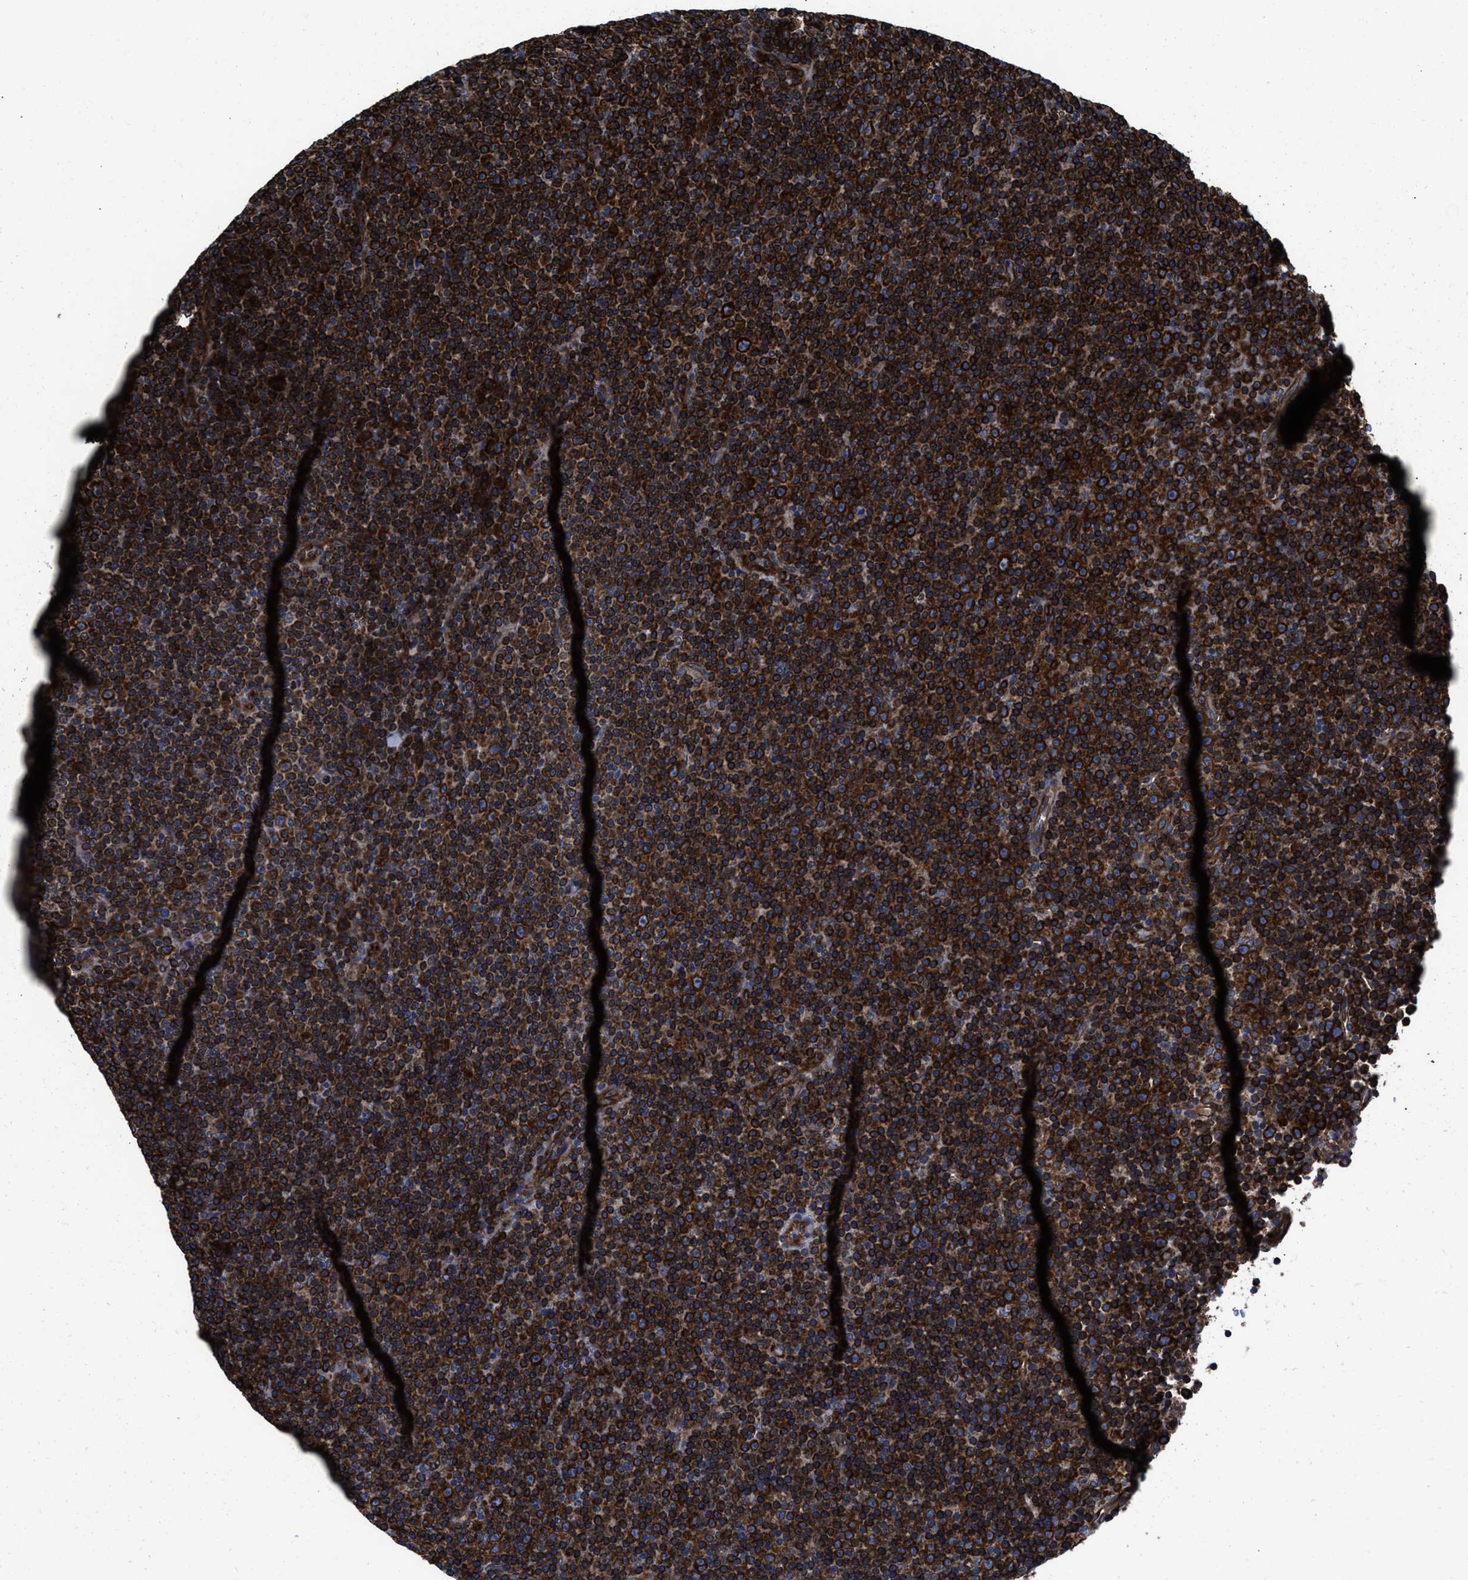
{"staining": {"intensity": "strong", "quantity": ">75%", "location": "cytoplasmic/membranous"}, "tissue": "lymphoma", "cell_type": "Tumor cells", "image_type": "cancer", "snomed": [{"axis": "morphology", "description": "Malignant lymphoma, non-Hodgkin's type, Low grade"}, {"axis": "topography", "description": "Lymph node"}], "caption": "DAB (3,3'-diaminobenzidine) immunohistochemical staining of lymphoma shows strong cytoplasmic/membranous protein positivity in about >75% of tumor cells.", "gene": "PRR15L", "patient": {"sex": "female", "age": 67}}